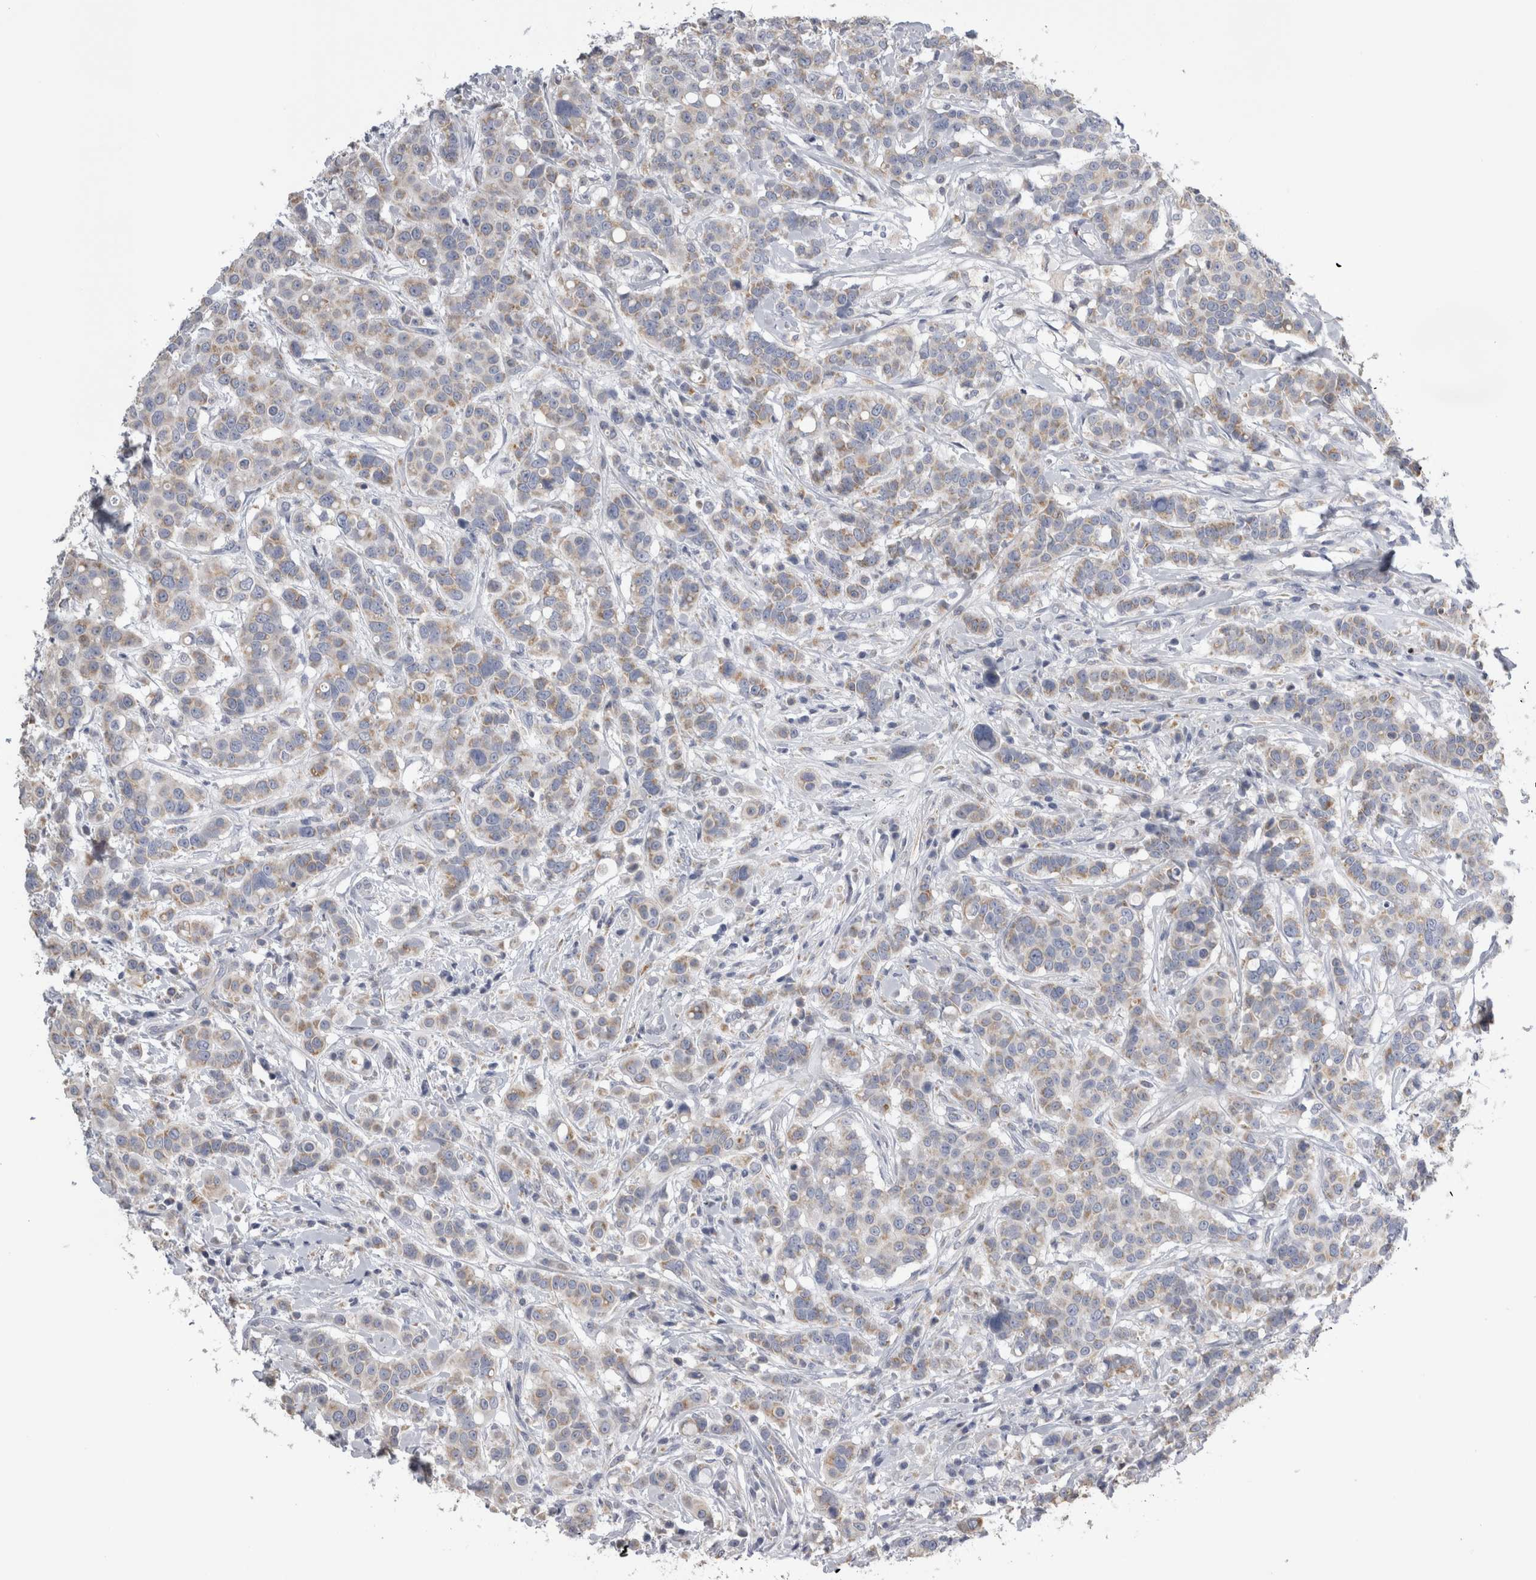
{"staining": {"intensity": "weak", "quantity": ">75%", "location": "cytoplasmic/membranous"}, "tissue": "breast cancer", "cell_type": "Tumor cells", "image_type": "cancer", "snomed": [{"axis": "morphology", "description": "Duct carcinoma"}, {"axis": "topography", "description": "Breast"}], "caption": "Protein expression by IHC demonstrates weak cytoplasmic/membranous staining in approximately >75% of tumor cells in breast intraductal carcinoma. (Stains: DAB in brown, nuclei in blue, Microscopy: brightfield microscopy at high magnification).", "gene": "DHRS4", "patient": {"sex": "female", "age": 27}}